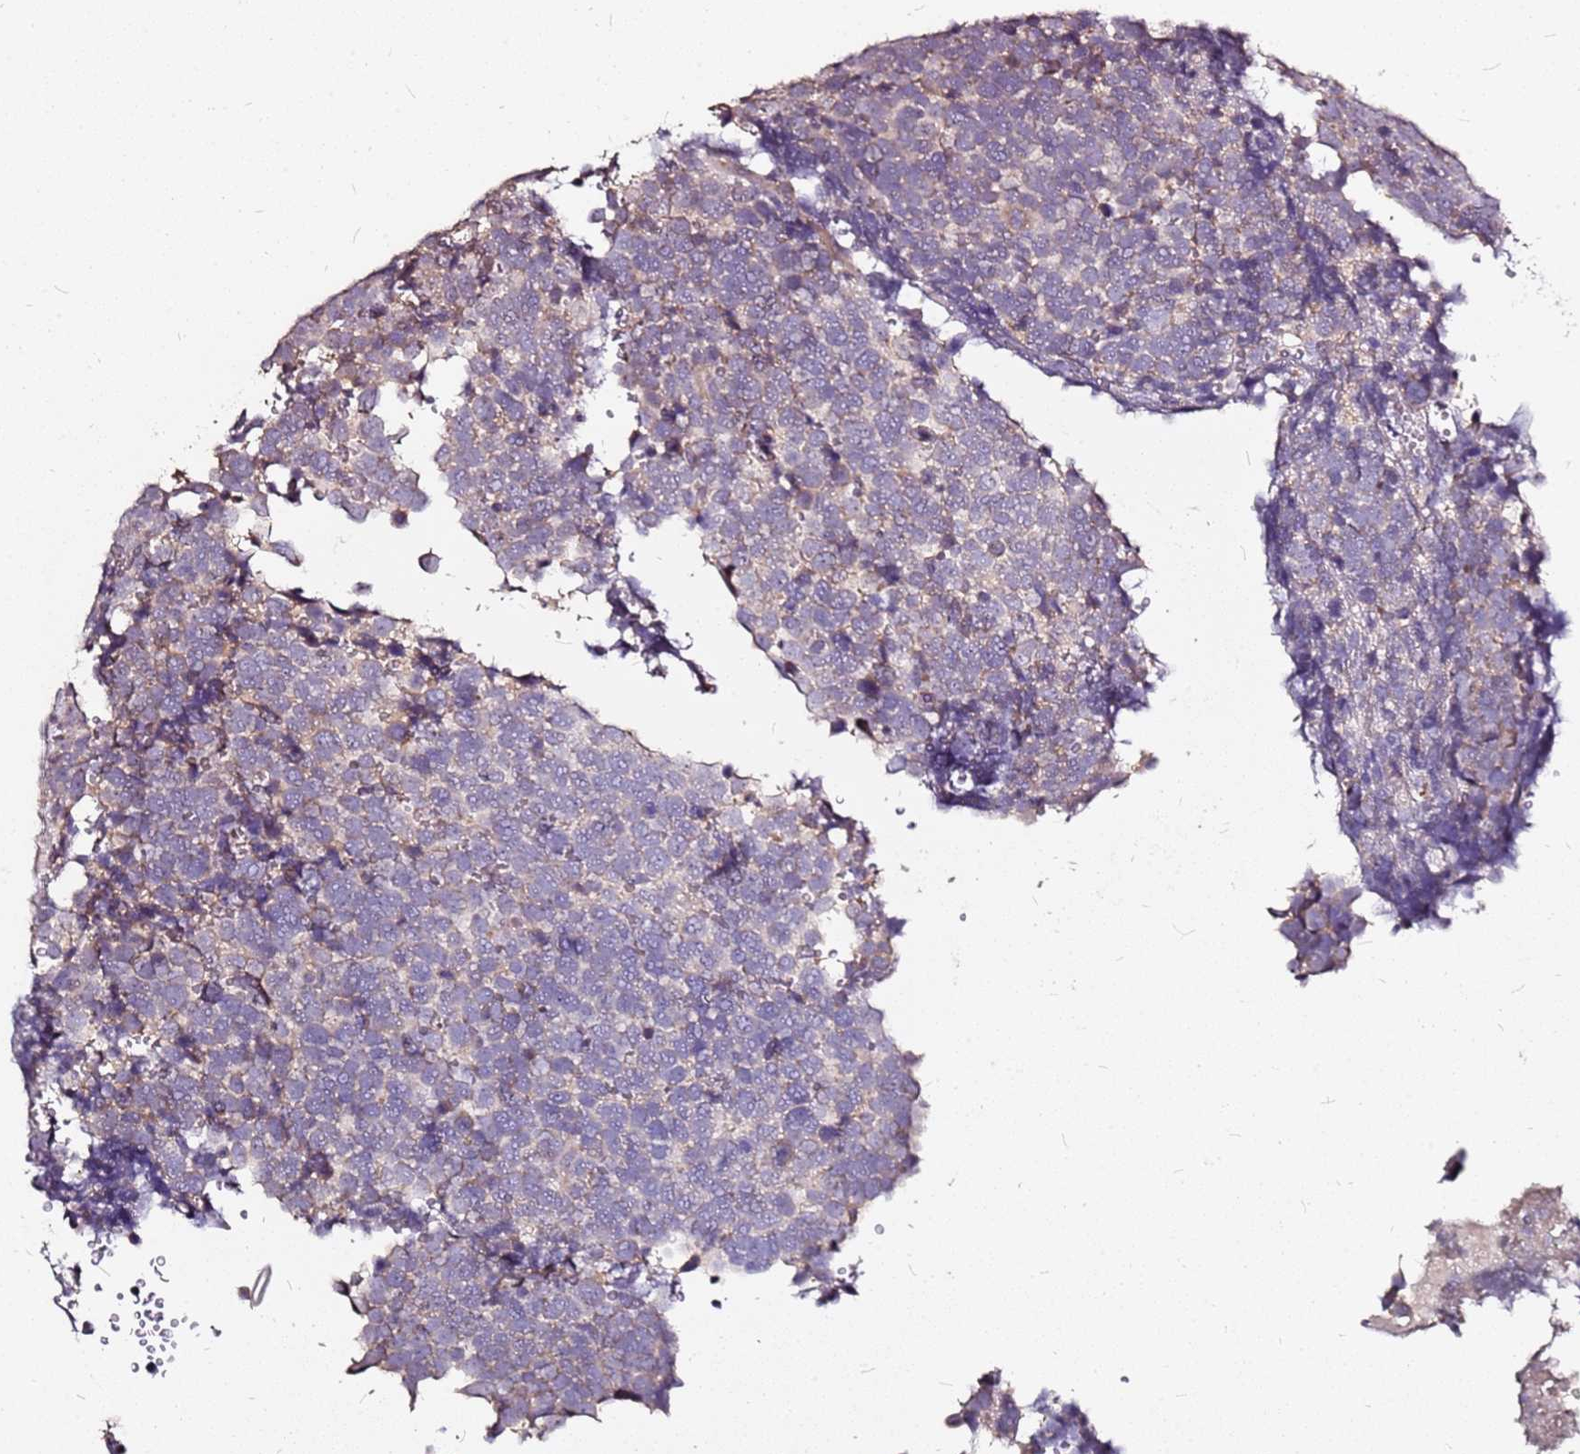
{"staining": {"intensity": "weak", "quantity": "25%-75%", "location": "cytoplasmic/membranous"}, "tissue": "urothelial cancer", "cell_type": "Tumor cells", "image_type": "cancer", "snomed": [{"axis": "morphology", "description": "Urothelial carcinoma, High grade"}, {"axis": "topography", "description": "Urinary bladder"}], "caption": "Immunohistochemical staining of urothelial carcinoma (high-grade) demonstrates low levels of weak cytoplasmic/membranous expression in approximately 25%-75% of tumor cells. The protein is shown in brown color, while the nuclei are stained blue.", "gene": "DCDC2C", "patient": {"sex": "female", "age": 82}}